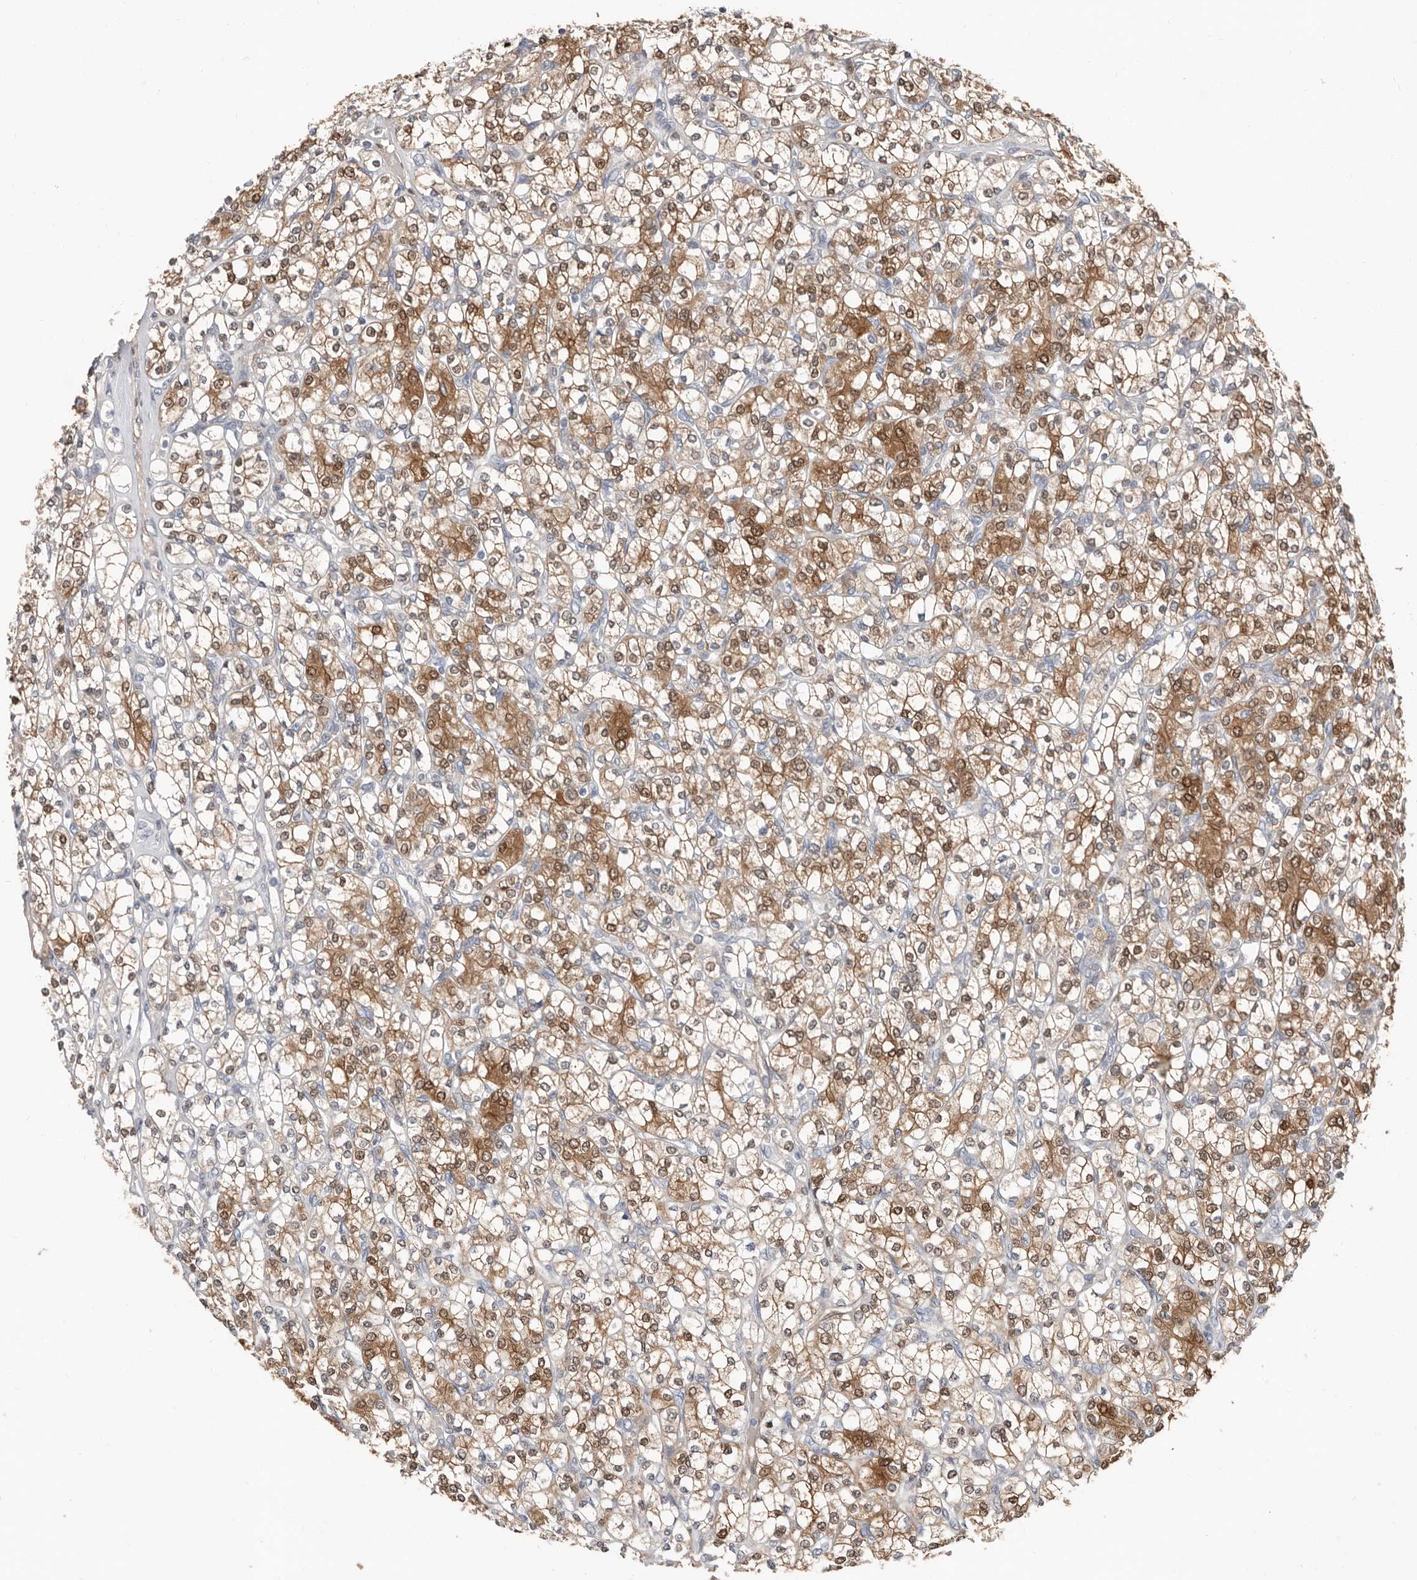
{"staining": {"intensity": "moderate", "quantity": ">75%", "location": "cytoplasmic/membranous"}, "tissue": "renal cancer", "cell_type": "Tumor cells", "image_type": "cancer", "snomed": [{"axis": "morphology", "description": "Adenocarcinoma, NOS"}, {"axis": "topography", "description": "Kidney"}], "caption": "This is a histology image of immunohistochemistry (IHC) staining of renal cancer (adenocarcinoma), which shows moderate staining in the cytoplasmic/membranous of tumor cells.", "gene": "ASRGL1", "patient": {"sex": "male", "age": 77}}